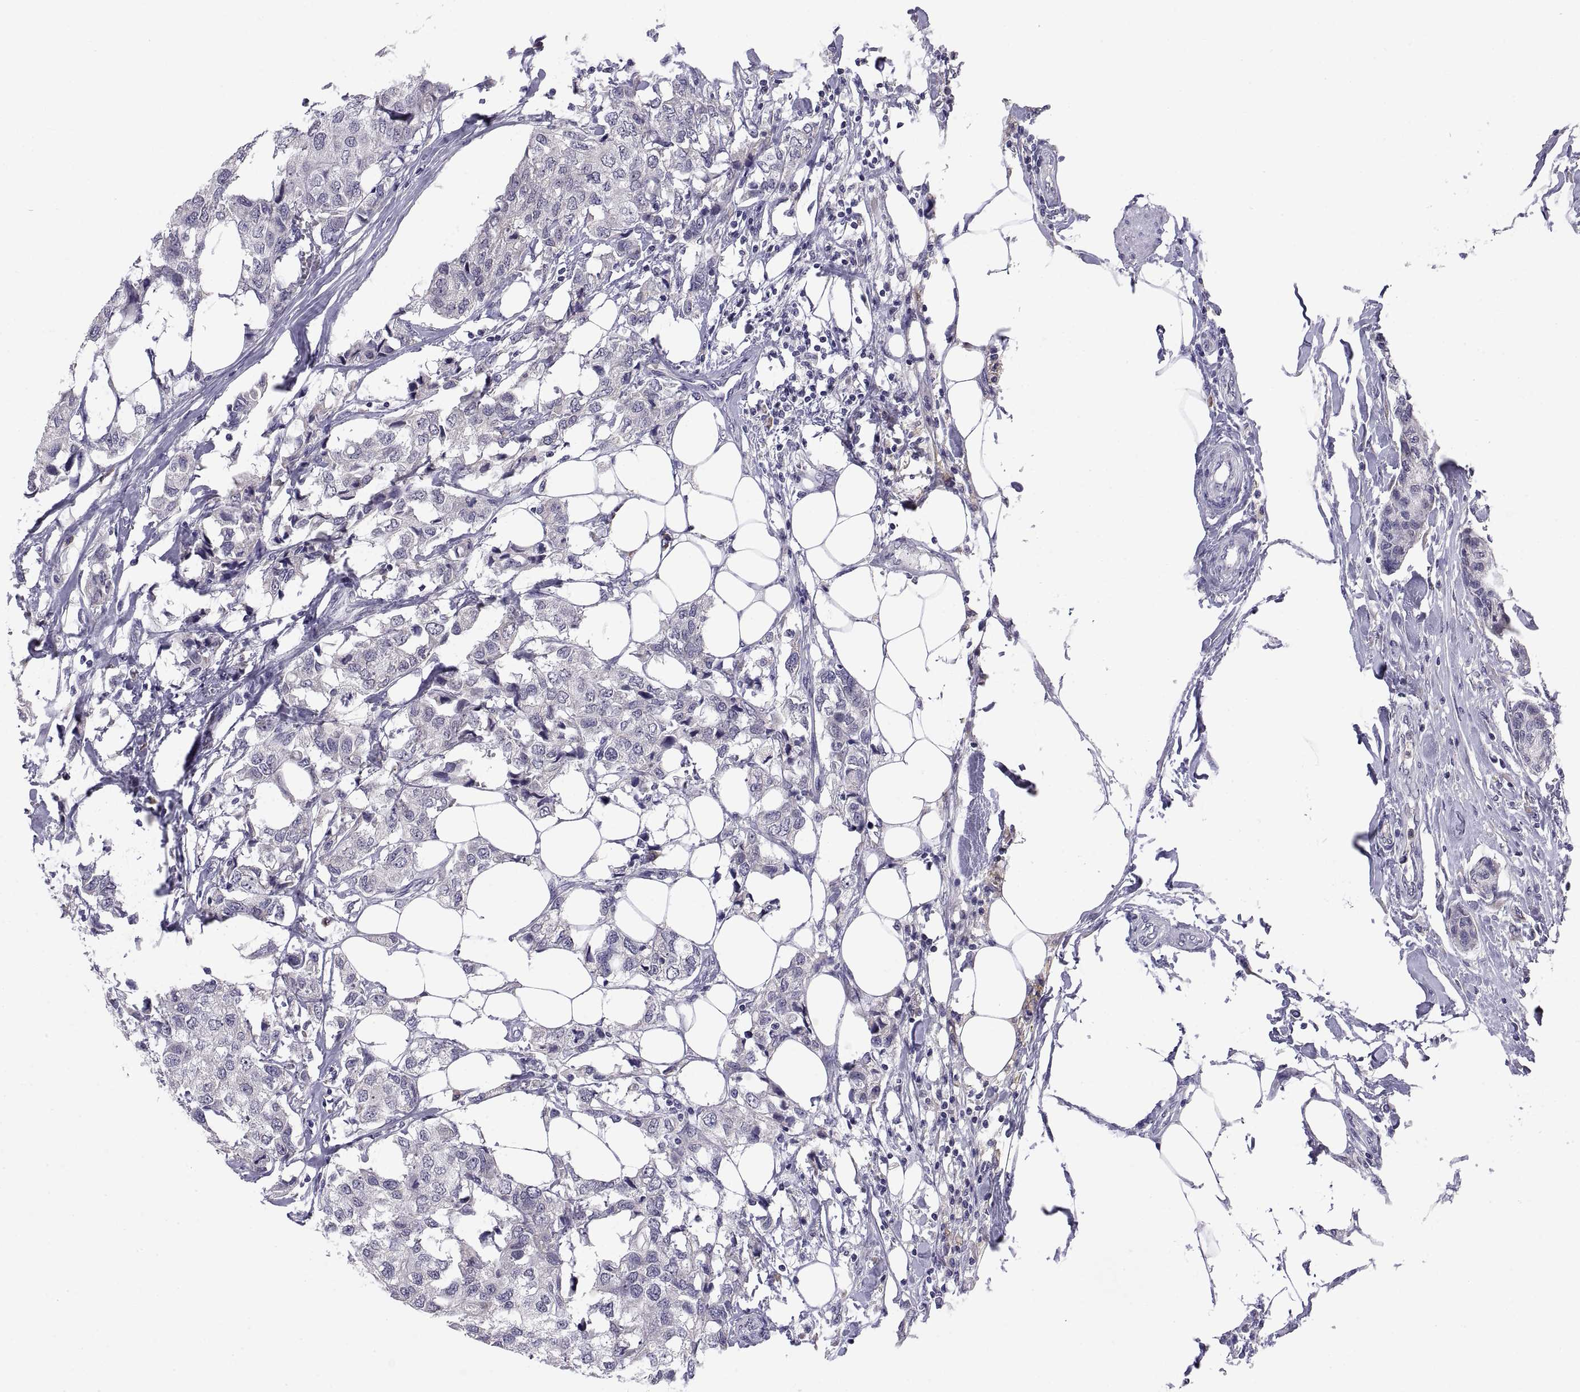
{"staining": {"intensity": "negative", "quantity": "none", "location": "none"}, "tissue": "breast cancer", "cell_type": "Tumor cells", "image_type": "cancer", "snomed": [{"axis": "morphology", "description": "Duct carcinoma"}, {"axis": "topography", "description": "Breast"}], "caption": "Immunohistochemistry image of breast cancer (infiltrating ductal carcinoma) stained for a protein (brown), which reveals no expression in tumor cells.", "gene": "PKP1", "patient": {"sex": "female", "age": 80}}